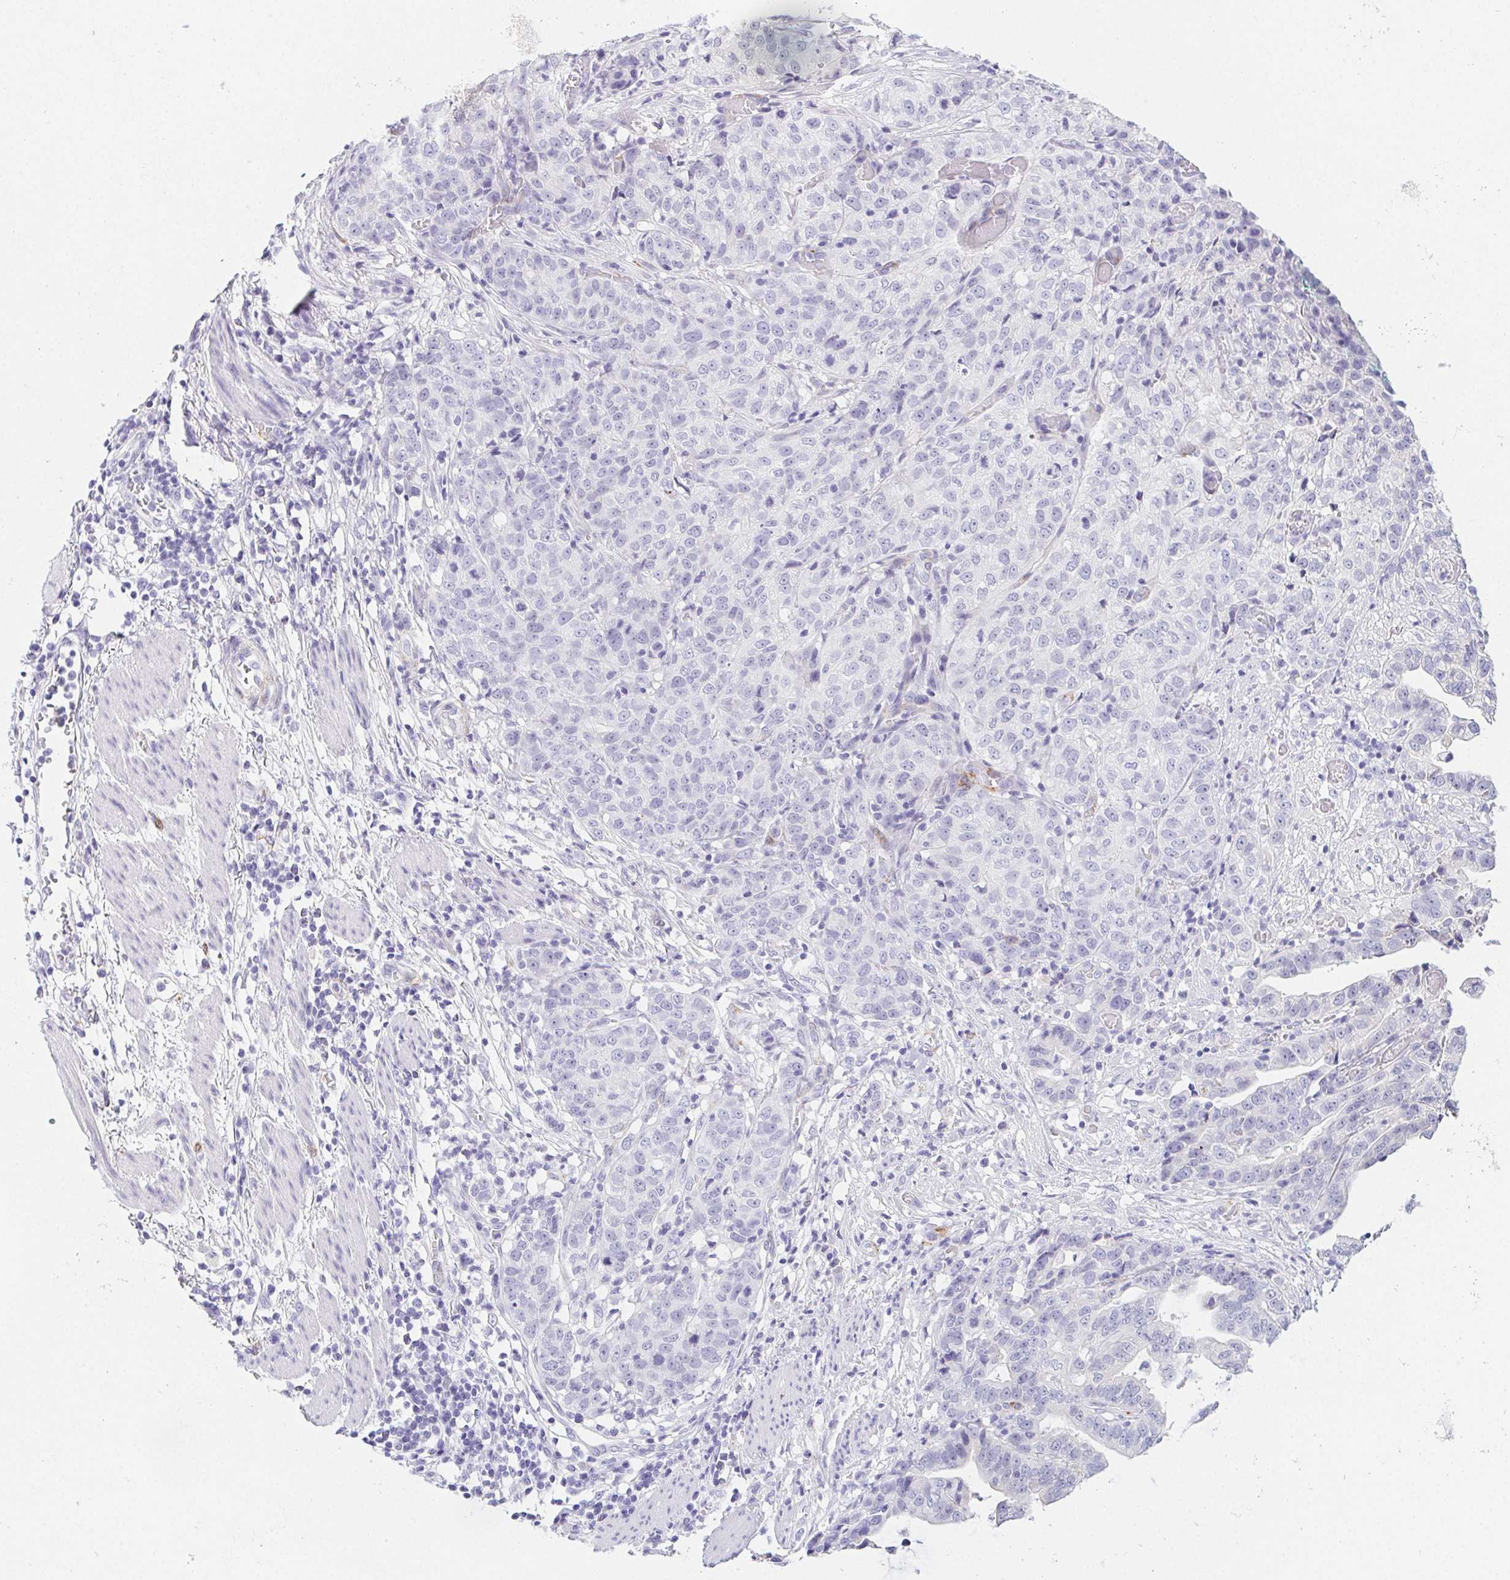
{"staining": {"intensity": "negative", "quantity": "none", "location": "none"}, "tissue": "stomach cancer", "cell_type": "Tumor cells", "image_type": "cancer", "snomed": [{"axis": "morphology", "description": "Adenocarcinoma, NOS"}, {"axis": "topography", "description": "Stomach, upper"}], "caption": "Tumor cells show no significant positivity in stomach adenocarcinoma.", "gene": "HRC", "patient": {"sex": "female", "age": 67}}